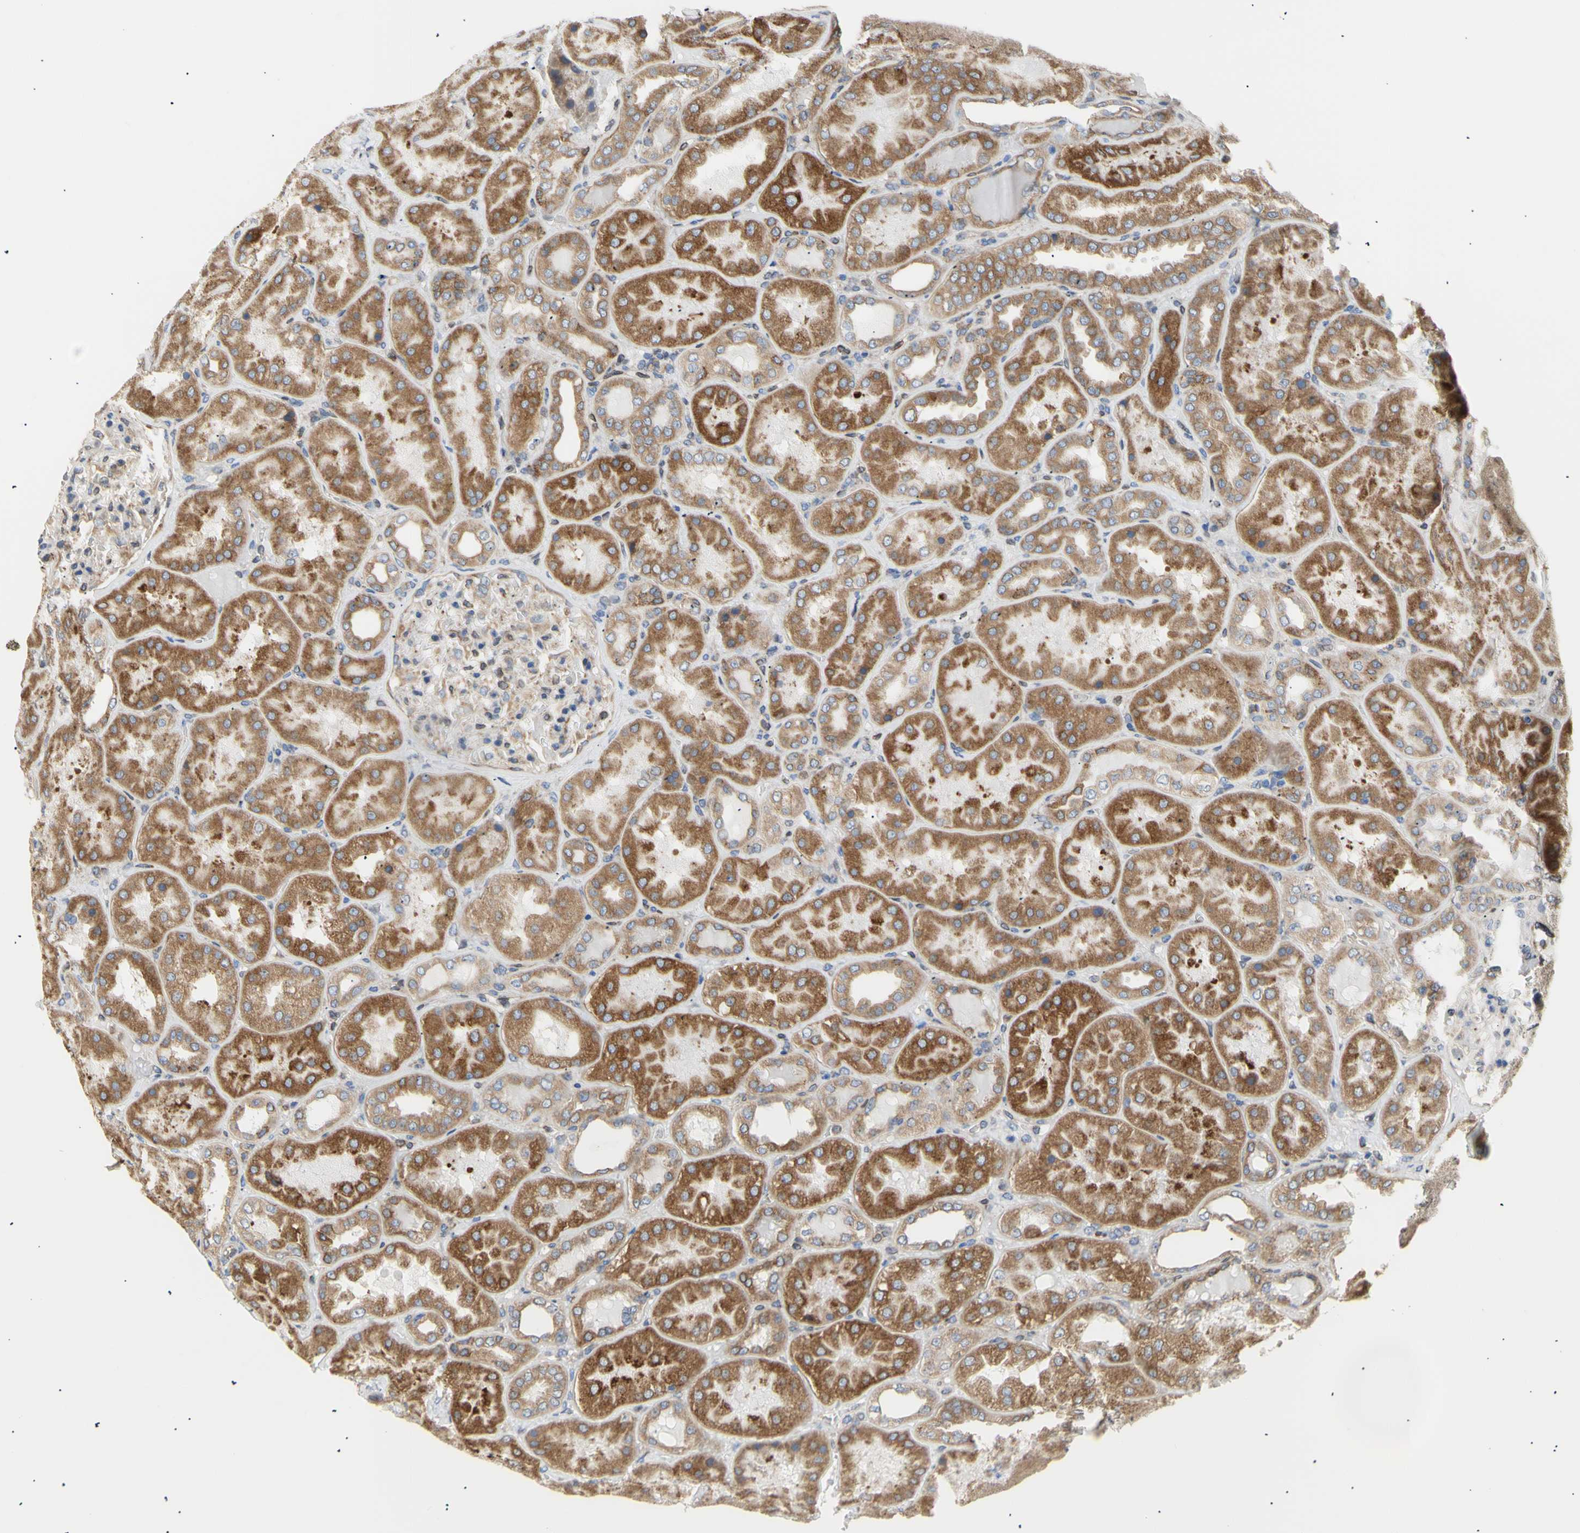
{"staining": {"intensity": "moderate", "quantity": "25%-75%", "location": "cytoplasmic/membranous,nuclear"}, "tissue": "kidney", "cell_type": "Cells in glomeruli", "image_type": "normal", "snomed": [{"axis": "morphology", "description": "Normal tissue, NOS"}, {"axis": "topography", "description": "Kidney"}], "caption": "Benign kidney exhibits moderate cytoplasmic/membranous,nuclear expression in approximately 25%-75% of cells in glomeruli, visualized by immunohistochemistry. Immunohistochemistry stains the protein in brown and the nuclei are stained blue.", "gene": "ERLIN1", "patient": {"sex": "female", "age": 56}}